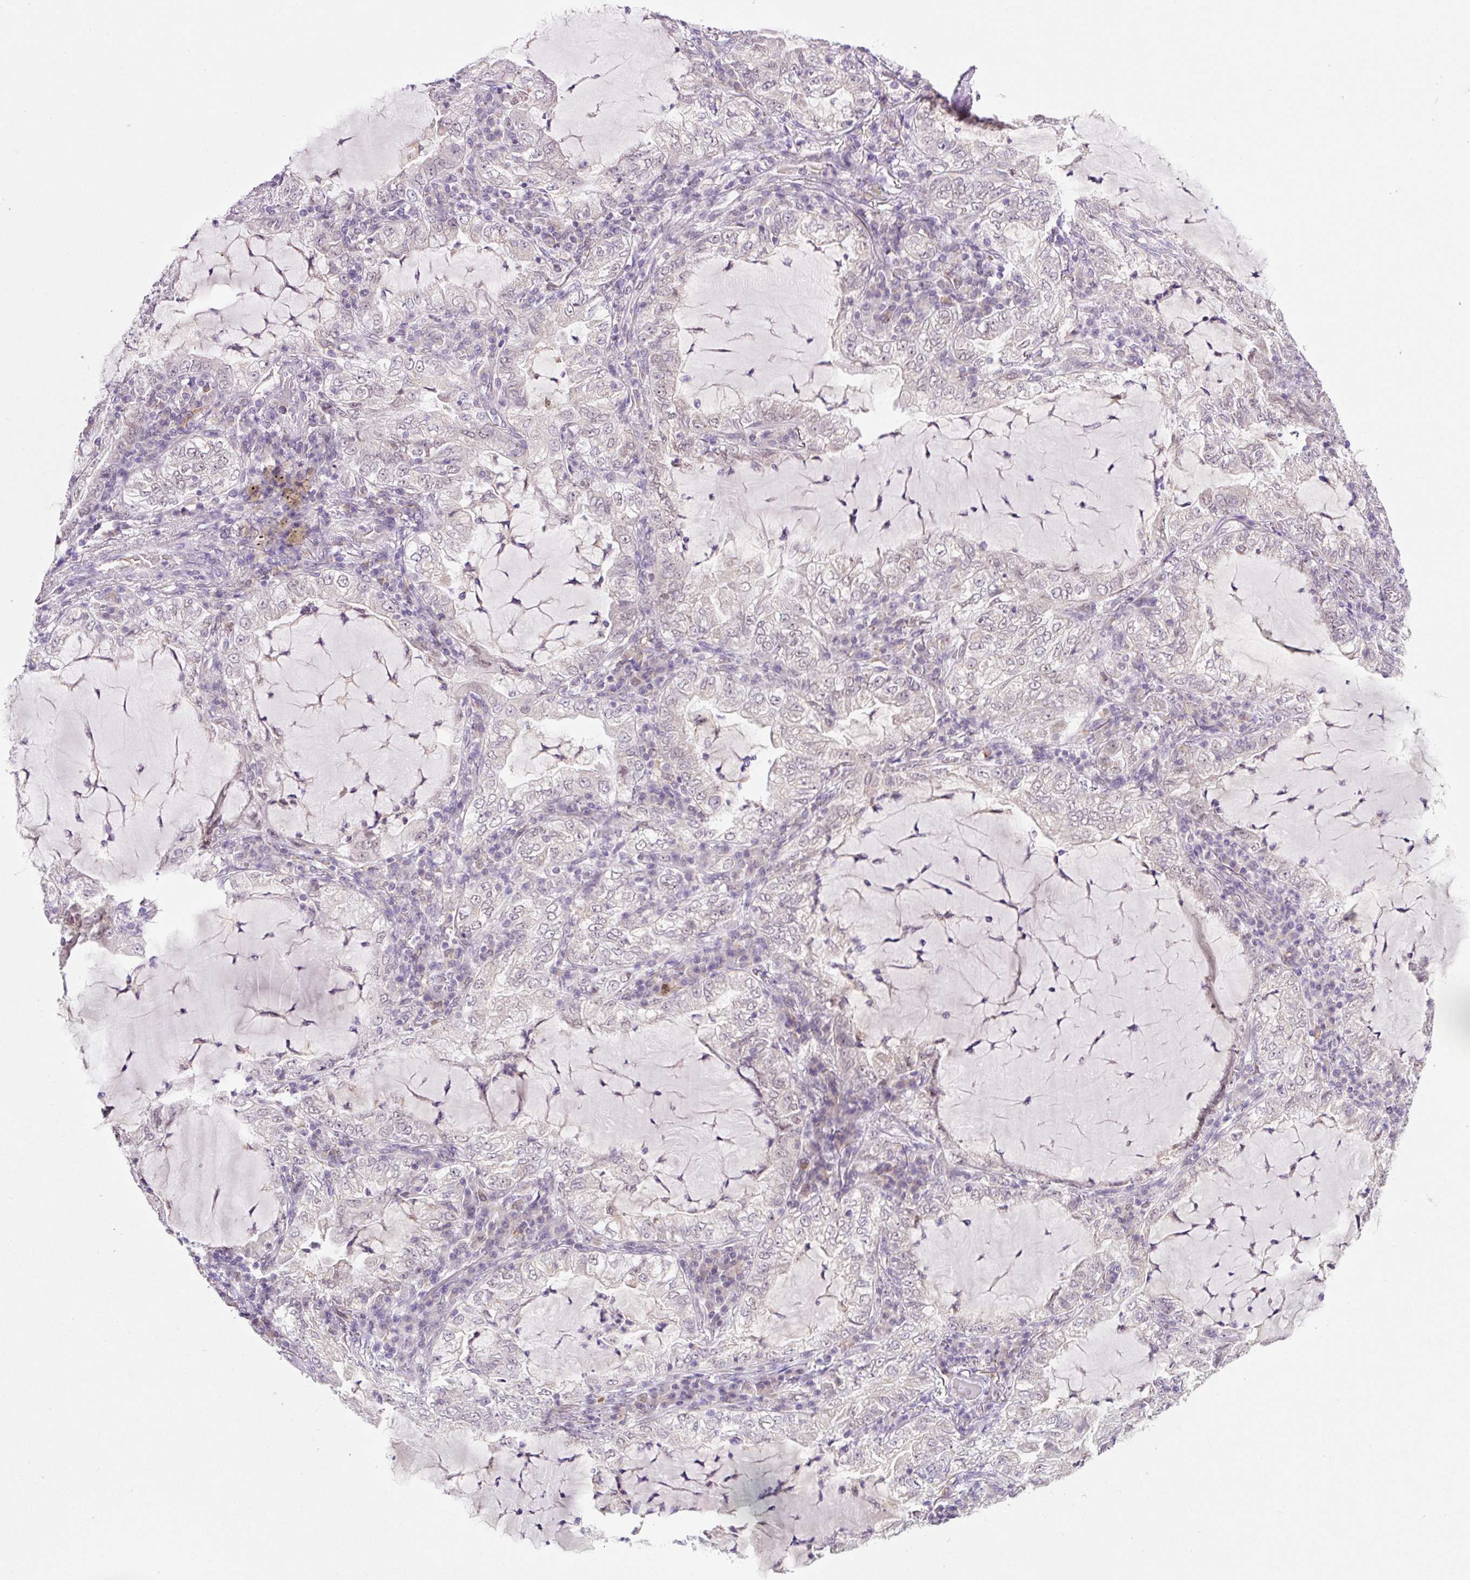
{"staining": {"intensity": "negative", "quantity": "none", "location": "none"}, "tissue": "lung cancer", "cell_type": "Tumor cells", "image_type": "cancer", "snomed": [{"axis": "morphology", "description": "Adenocarcinoma, NOS"}, {"axis": "topography", "description": "Lung"}], "caption": "DAB (3,3'-diaminobenzidine) immunohistochemical staining of lung cancer displays no significant positivity in tumor cells. Brightfield microscopy of IHC stained with DAB (brown) and hematoxylin (blue), captured at high magnification.", "gene": "PCK2", "patient": {"sex": "female", "age": 73}}